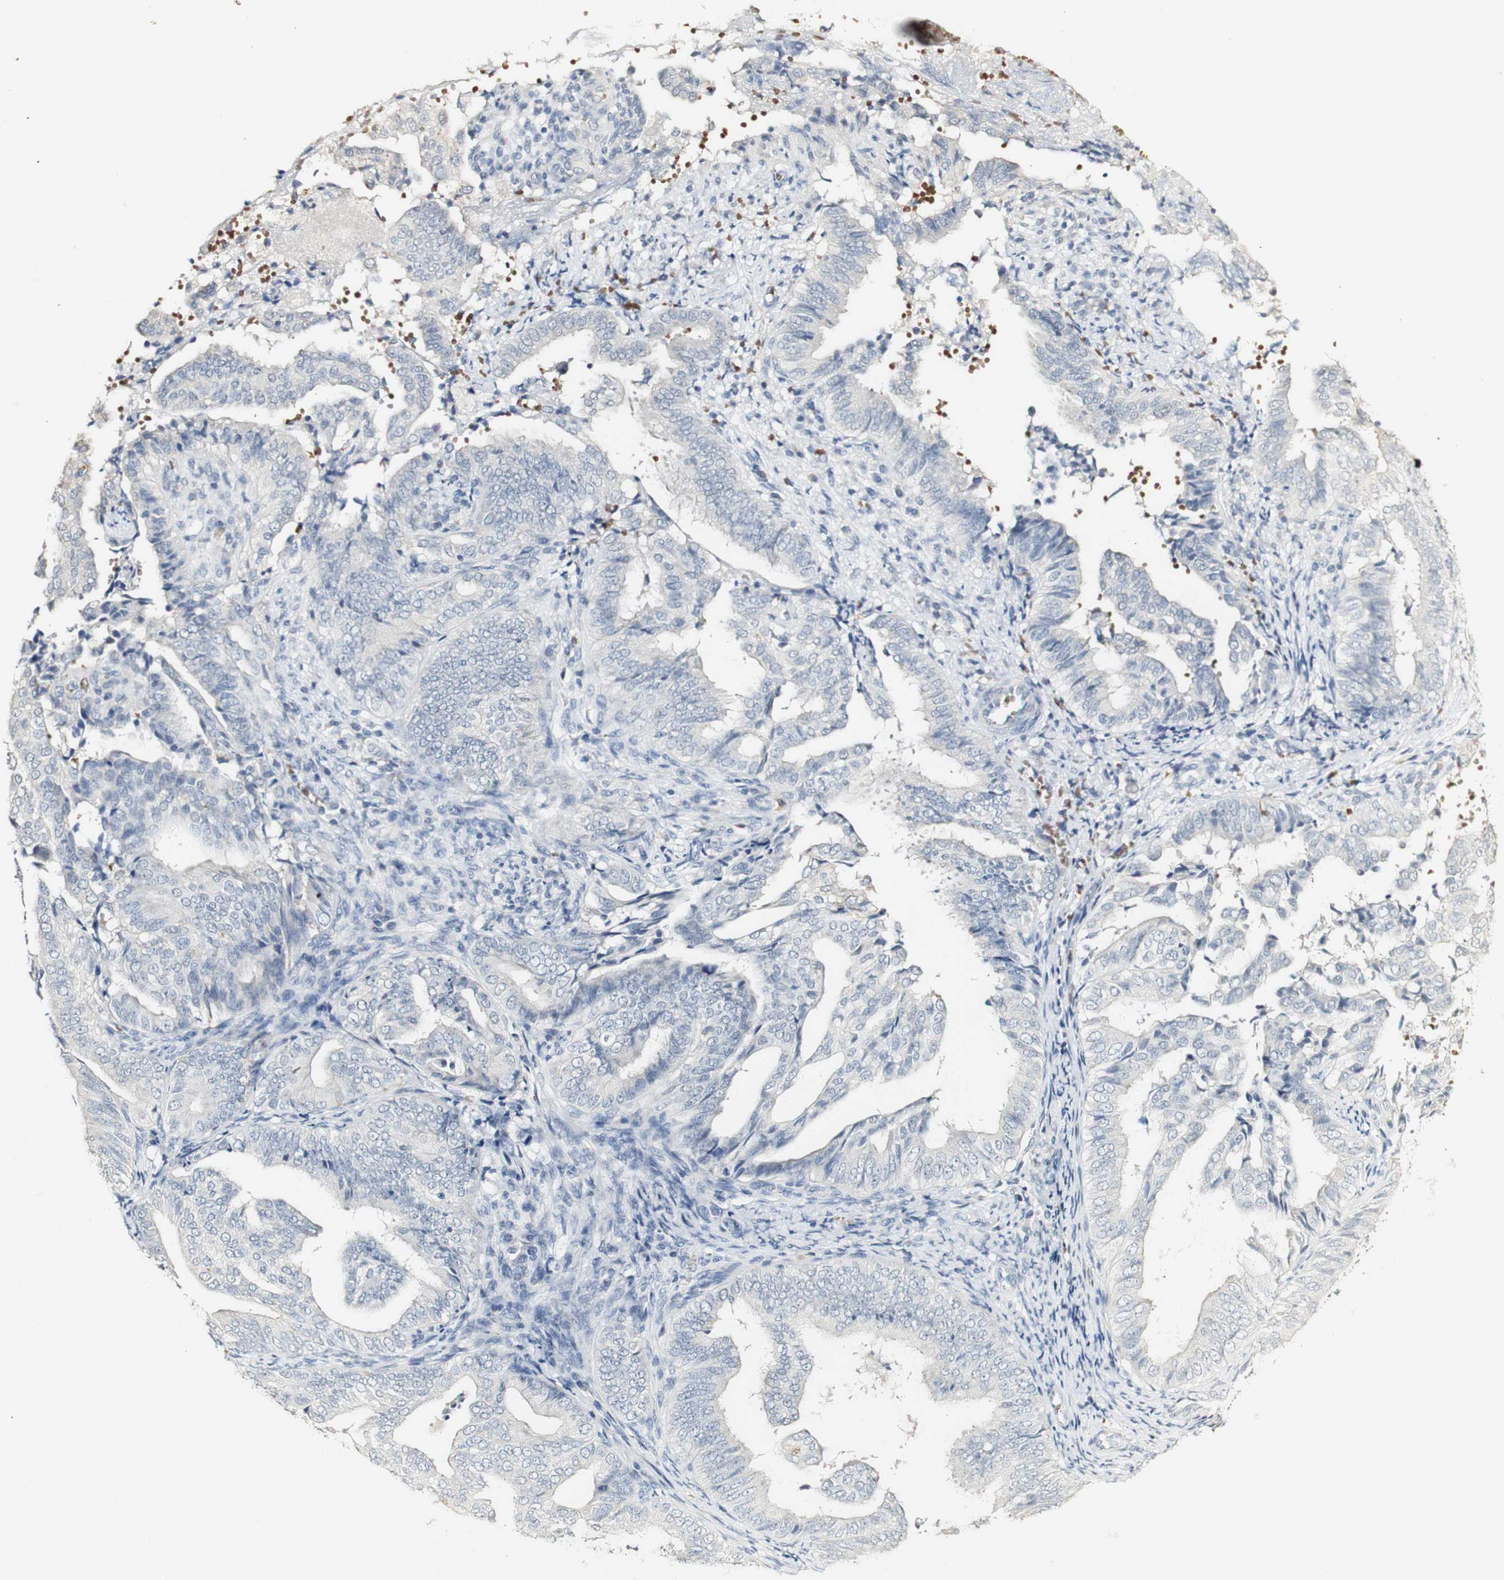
{"staining": {"intensity": "negative", "quantity": "none", "location": "none"}, "tissue": "endometrial cancer", "cell_type": "Tumor cells", "image_type": "cancer", "snomed": [{"axis": "morphology", "description": "Adenocarcinoma, NOS"}, {"axis": "topography", "description": "Endometrium"}], "caption": "High power microscopy histopathology image of an immunohistochemistry (IHC) image of endometrial cancer, revealing no significant expression in tumor cells.", "gene": "SYT7", "patient": {"sex": "female", "age": 58}}